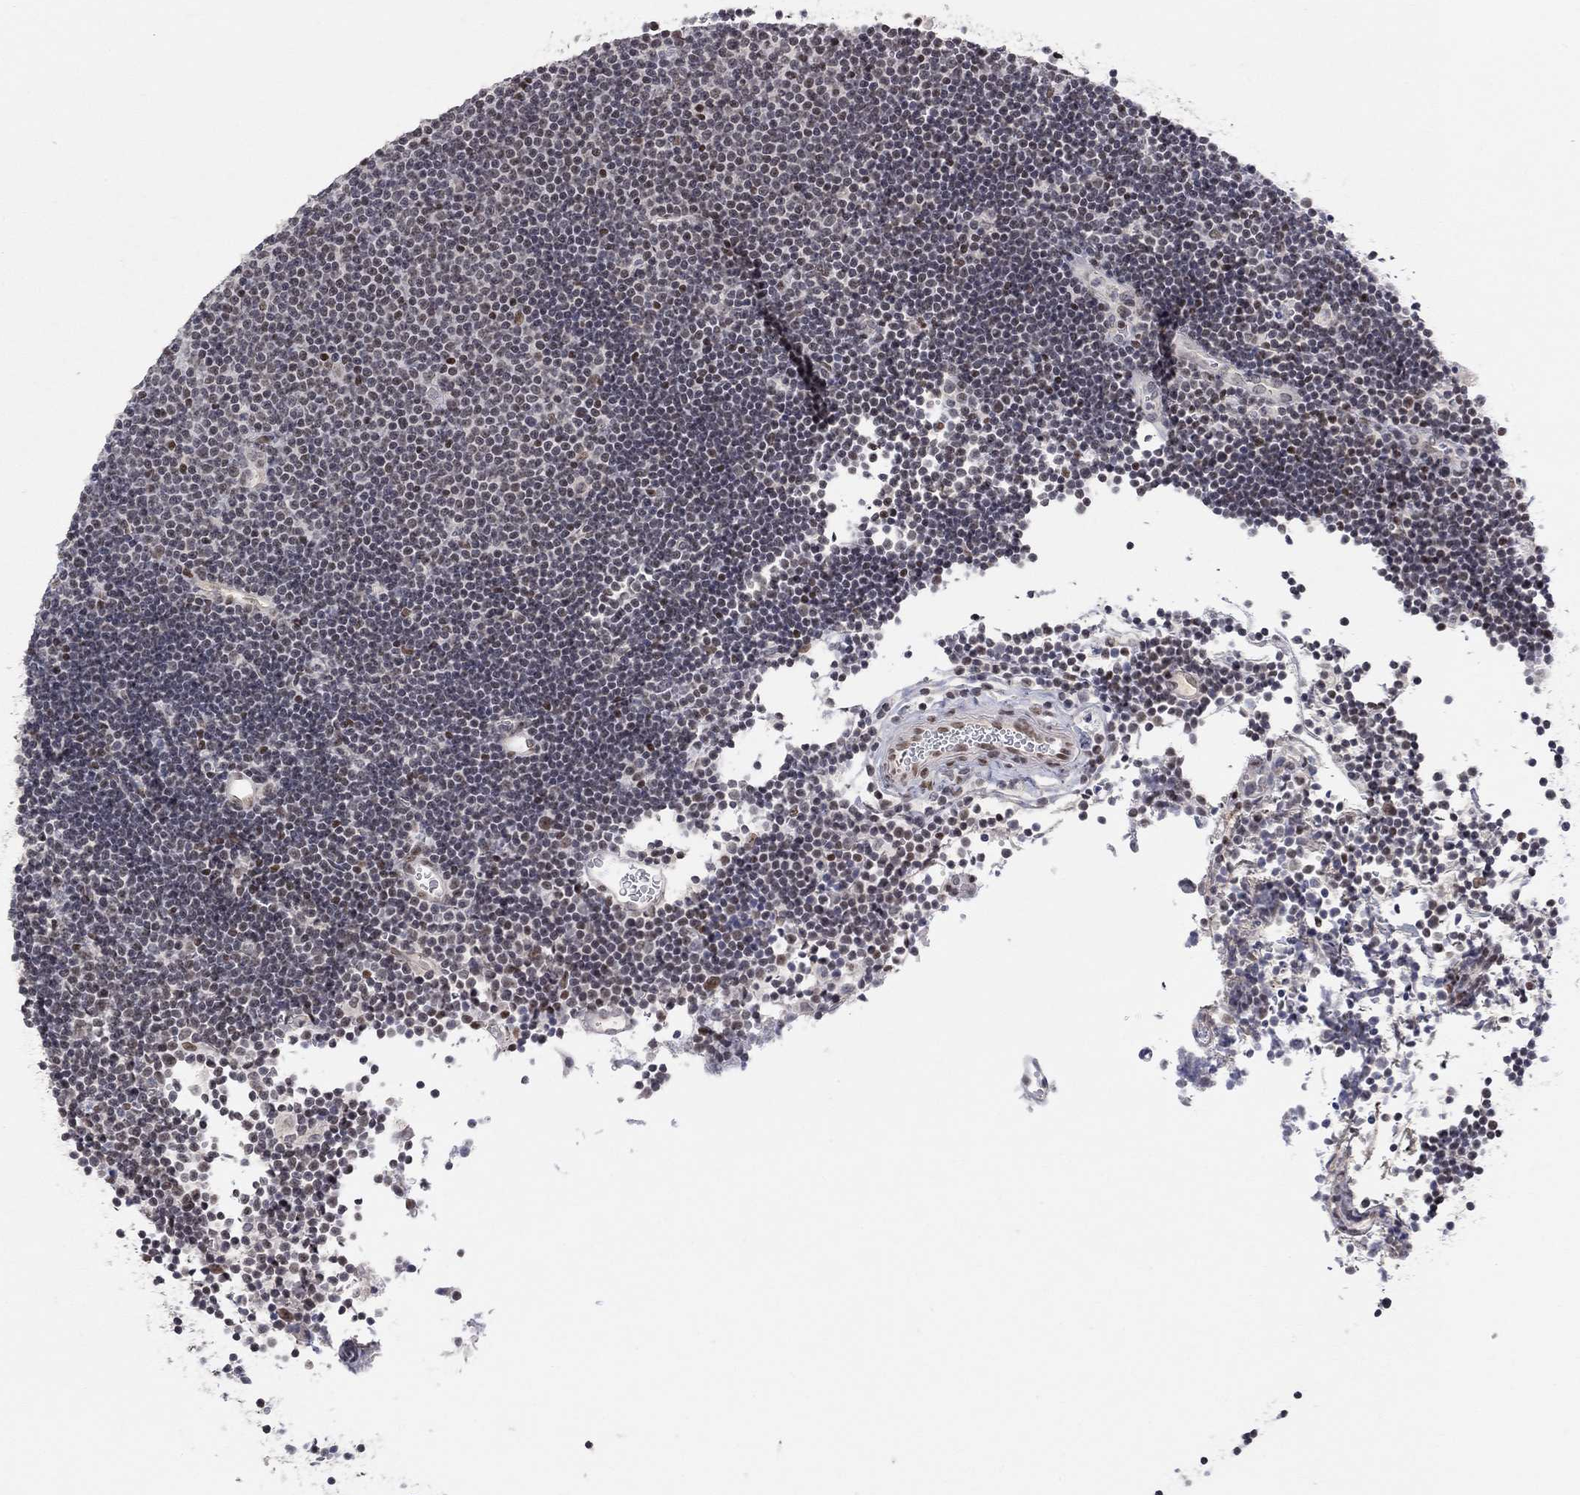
{"staining": {"intensity": "moderate", "quantity": "<25%", "location": "nuclear"}, "tissue": "lymphoma", "cell_type": "Tumor cells", "image_type": "cancer", "snomed": [{"axis": "morphology", "description": "Malignant lymphoma, non-Hodgkin's type, Low grade"}, {"axis": "topography", "description": "Brain"}], "caption": "Malignant lymphoma, non-Hodgkin's type (low-grade) stained with DAB IHC exhibits low levels of moderate nuclear expression in approximately <25% of tumor cells.", "gene": "KLF12", "patient": {"sex": "female", "age": 66}}